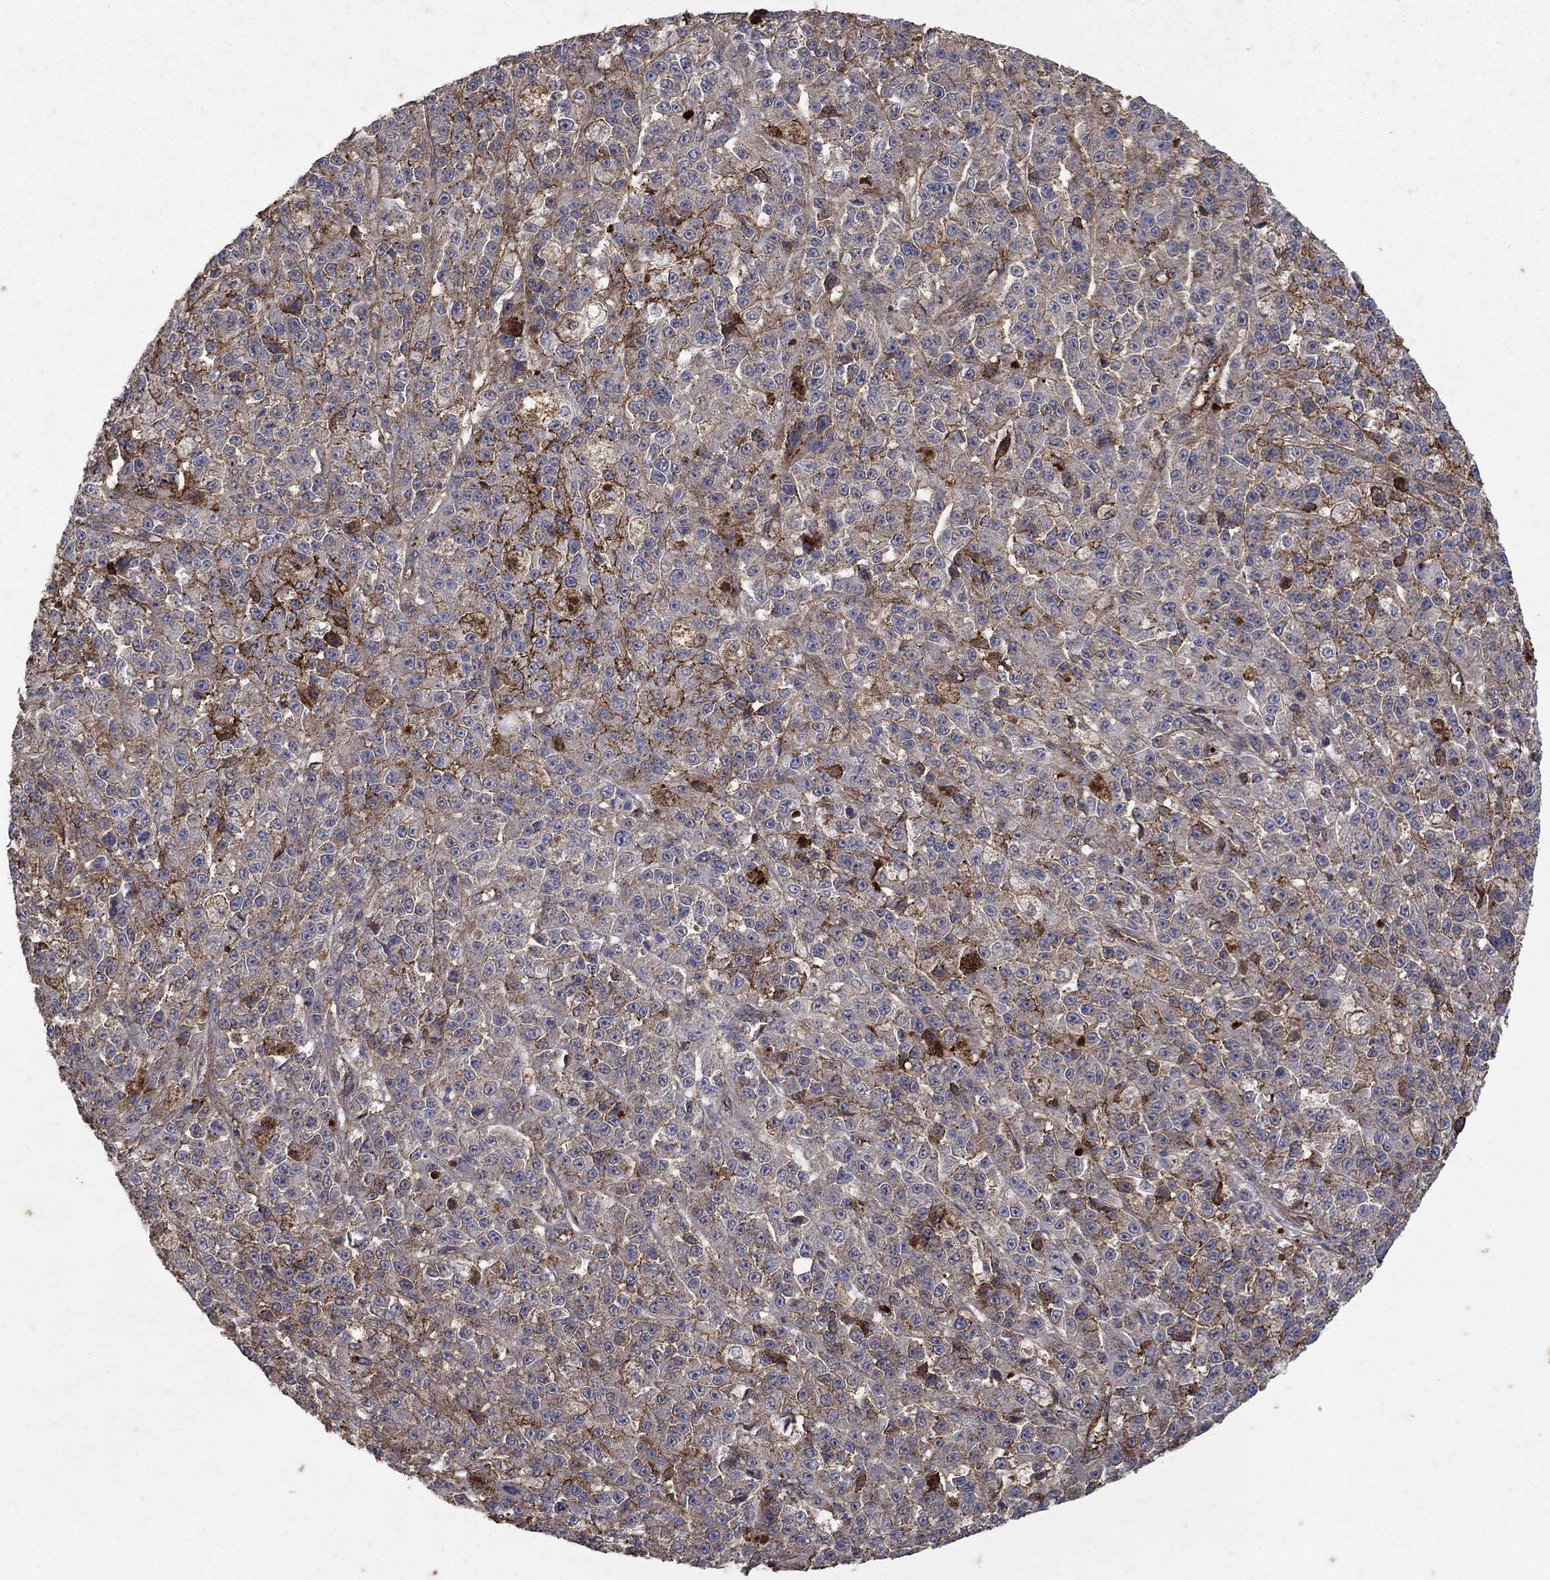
{"staining": {"intensity": "strong", "quantity": "<25%", "location": "cytoplasmic/membranous"}, "tissue": "melanoma", "cell_type": "Tumor cells", "image_type": "cancer", "snomed": [{"axis": "morphology", "description": "Malignant melanoma, NOS"}, {"axis": "topography", "description": "Skin"}], "caption": "Malignant melanoma tissue demonstrates strong cytoplasmic/membranous positivity in approximately <25% of tumor cells", "gene": "CD24", "patient": {"sex": "female", "age": 58}}